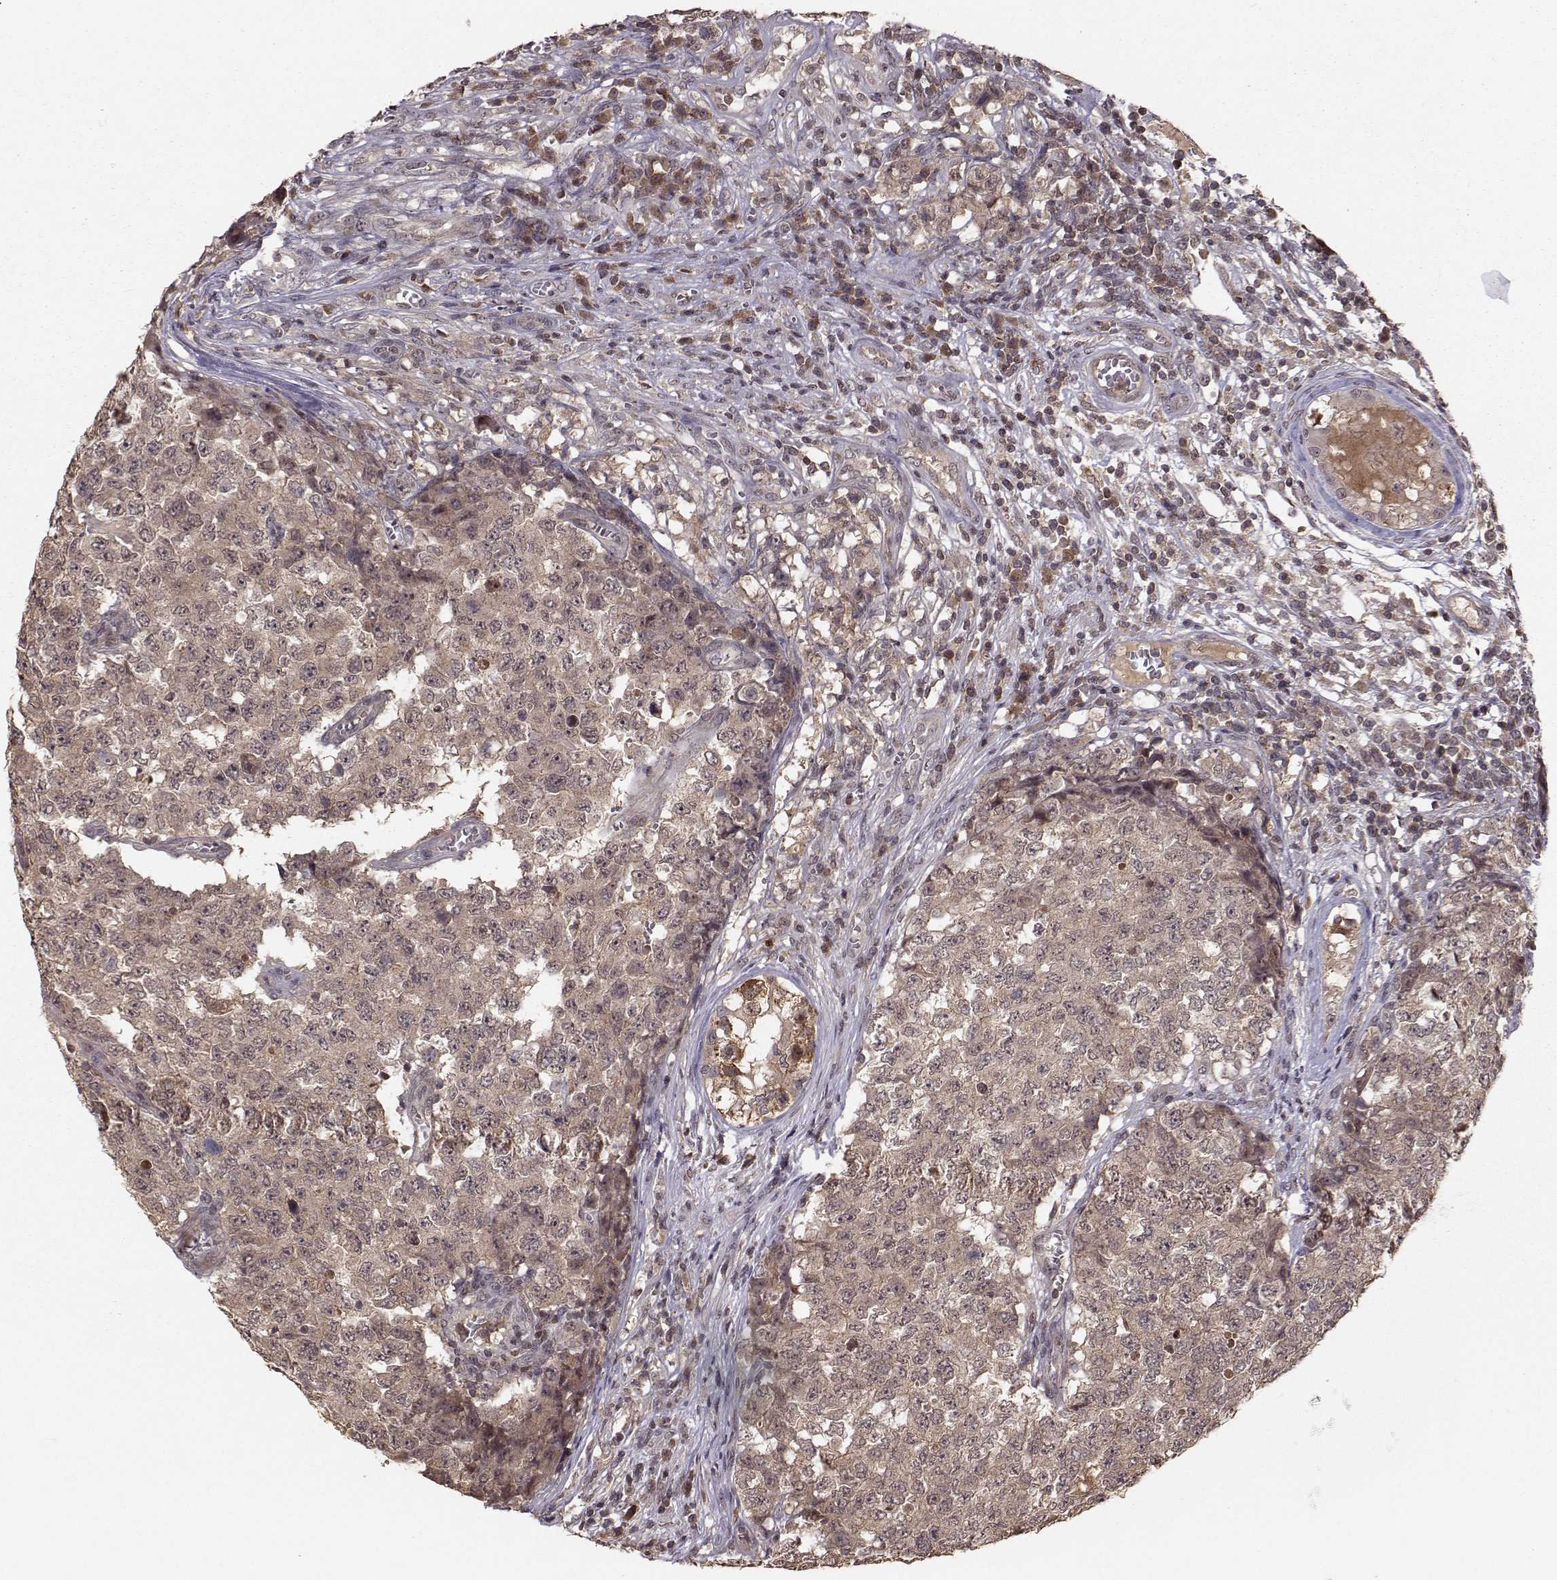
{"staining": {"intensity": "weak", "quantity": ">75%", "location": "cytoplasmic/membranous"}, "tissue": "testis cancer", "cell_type": "Tumor cells", "image_type": "cancer", "snomed": [{"axis": "morphology", "description": "Carcinoma, Embryonal, NOS"}, {"axis": "topography", "description": "Testis"}], "caption": "DAB (3,3'-diaminobenzidine) immunohistochemical staining of embryonal carcinoma (testis) reveals weak cytoplasmic/membranous protein staining in approximately >75% of tumor cells.", "gene": "PLEKHG3", "patient": {"sex": "male", "age": 23}}